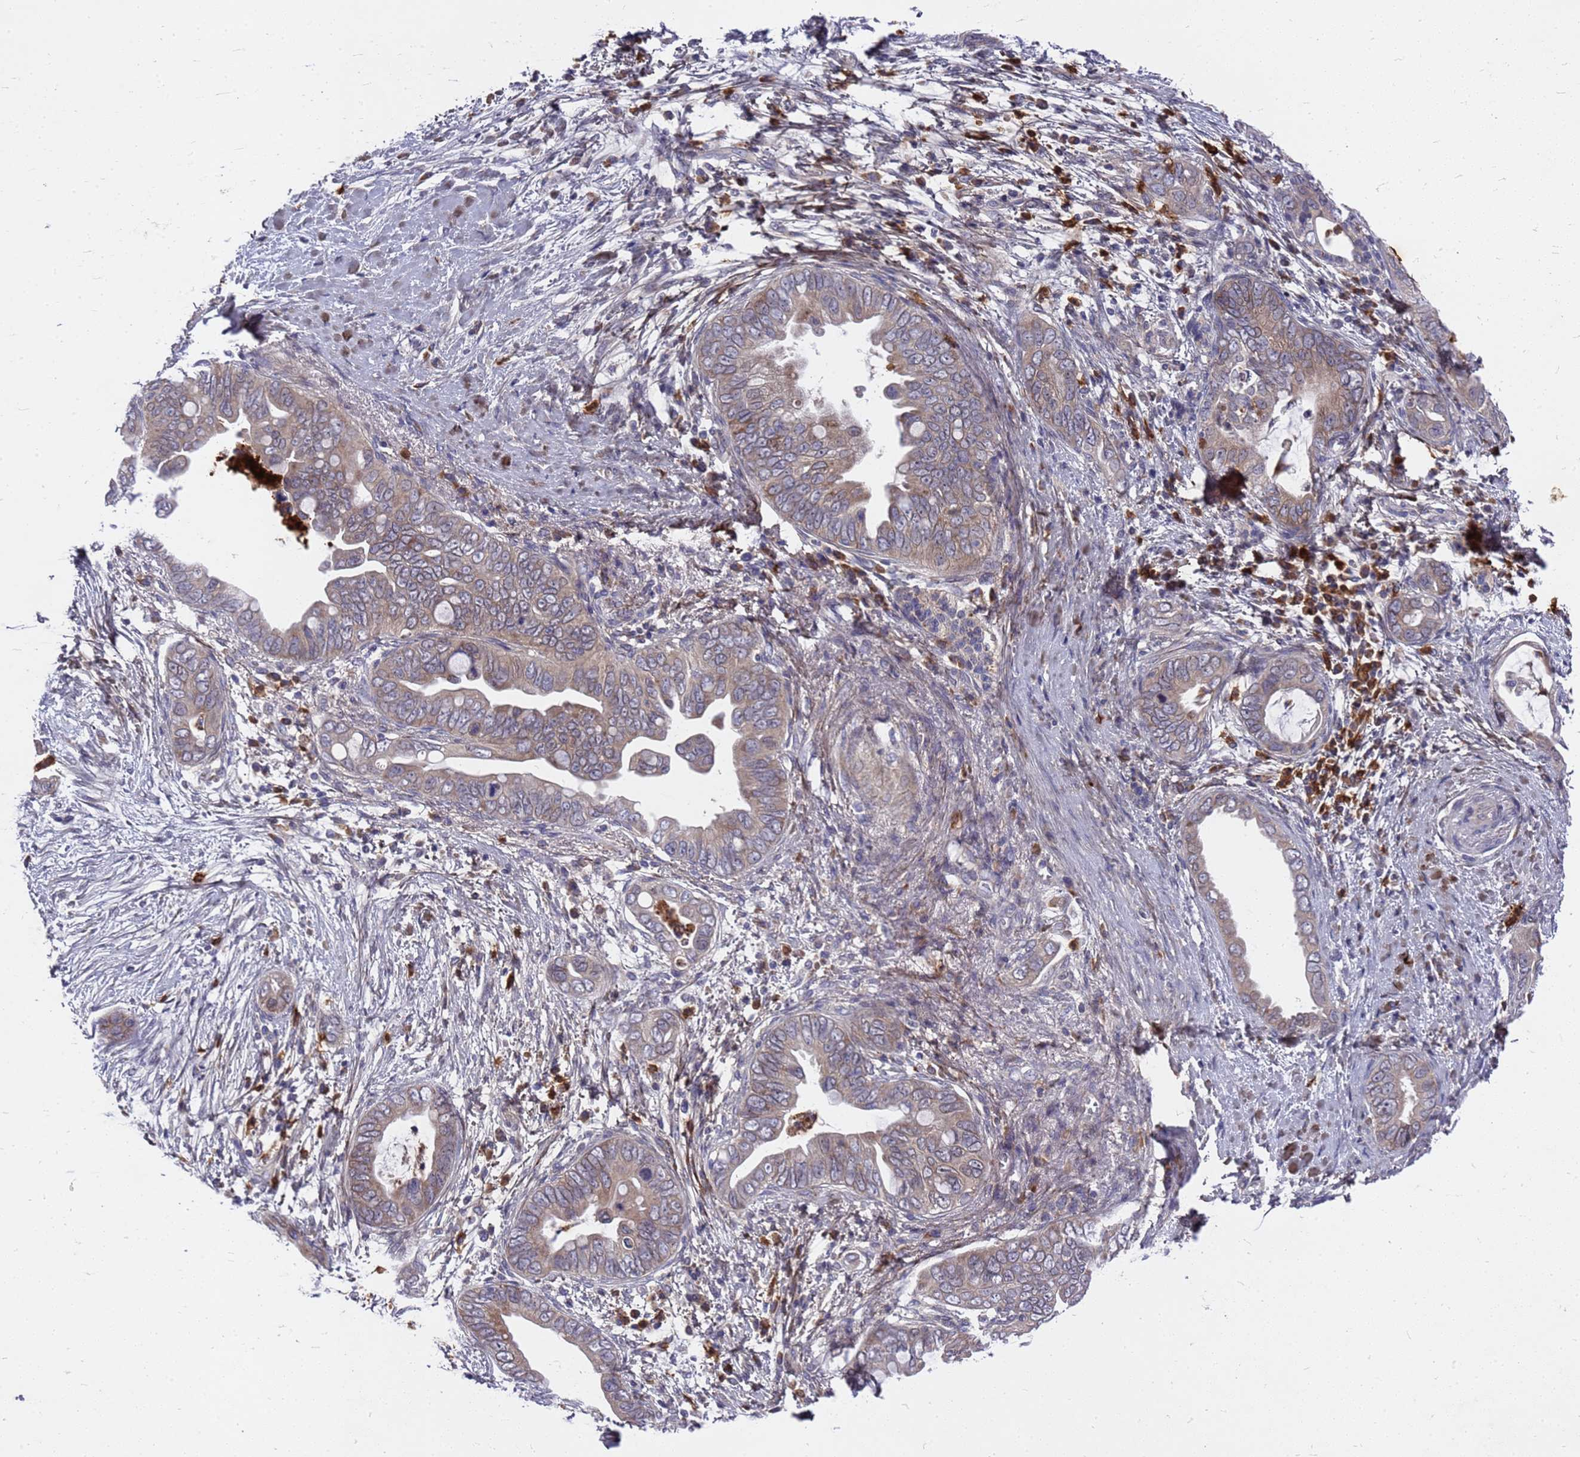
{"staining": {"intensity": "weak", "quantity": "25%-75%", "location": "cytoplasmic/membranous"}, "tissue": "pancreatic cancer", "cell_type": "Tumor cells", "image_type": "cancer", "snomed": [{"axis": "morphology", "description": "Adenocarcinoma, NOS"}, {"axis": "topography", "description": "Pancreas"}], "caption": "The histopathology image demonstrates immunohistochemical staining of pancreatic cancer. There is weak cytoplasmic/membranous expression is seen in about 25%-75% of tumor cells.", "gene": "ZNF717", "patient": {"sex": "male", "age": 75}}